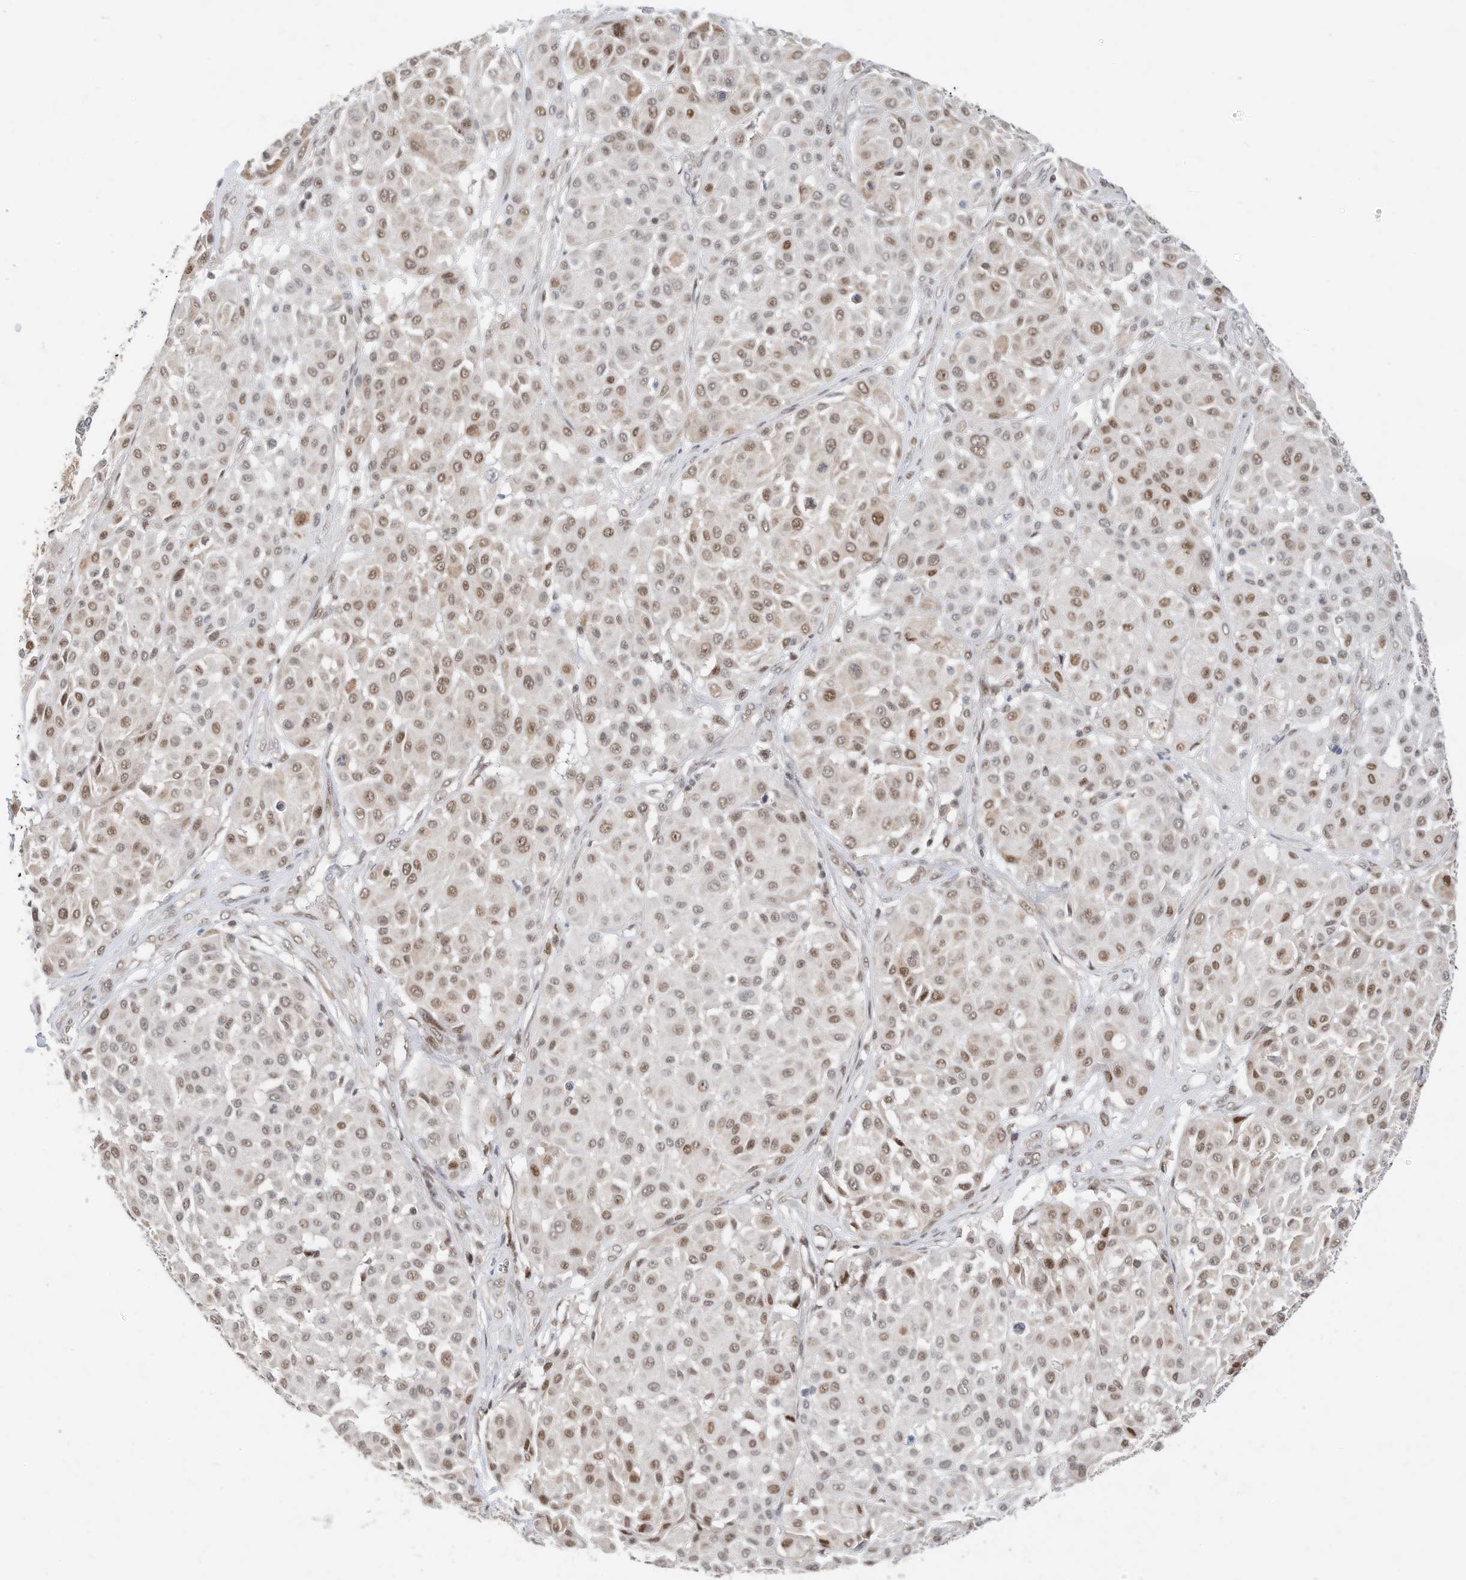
{"staining": {"intensity": "moderate", "quantity": "<25%", "location": "nuclear"}, "tissue": "melanoma", "cell_type": "Tumor cells", "image_type": "cancer", "snomed": [{"axis": "morphology", "description": "Malignant melanoma, Metastatic site"}, {"axis": "topography", "description": "Soft tissue"}], "caption": "Brown immunohistochemical staining in melanoma shows moderate nuclear positivity in approximately <25% of tumor cells. (DAB (3,3'-diaminobenzidine) IHC with brightfield microscopy, high magnification).", "gene": "OGT", "patient": {"sex": "male", "age": 41}}